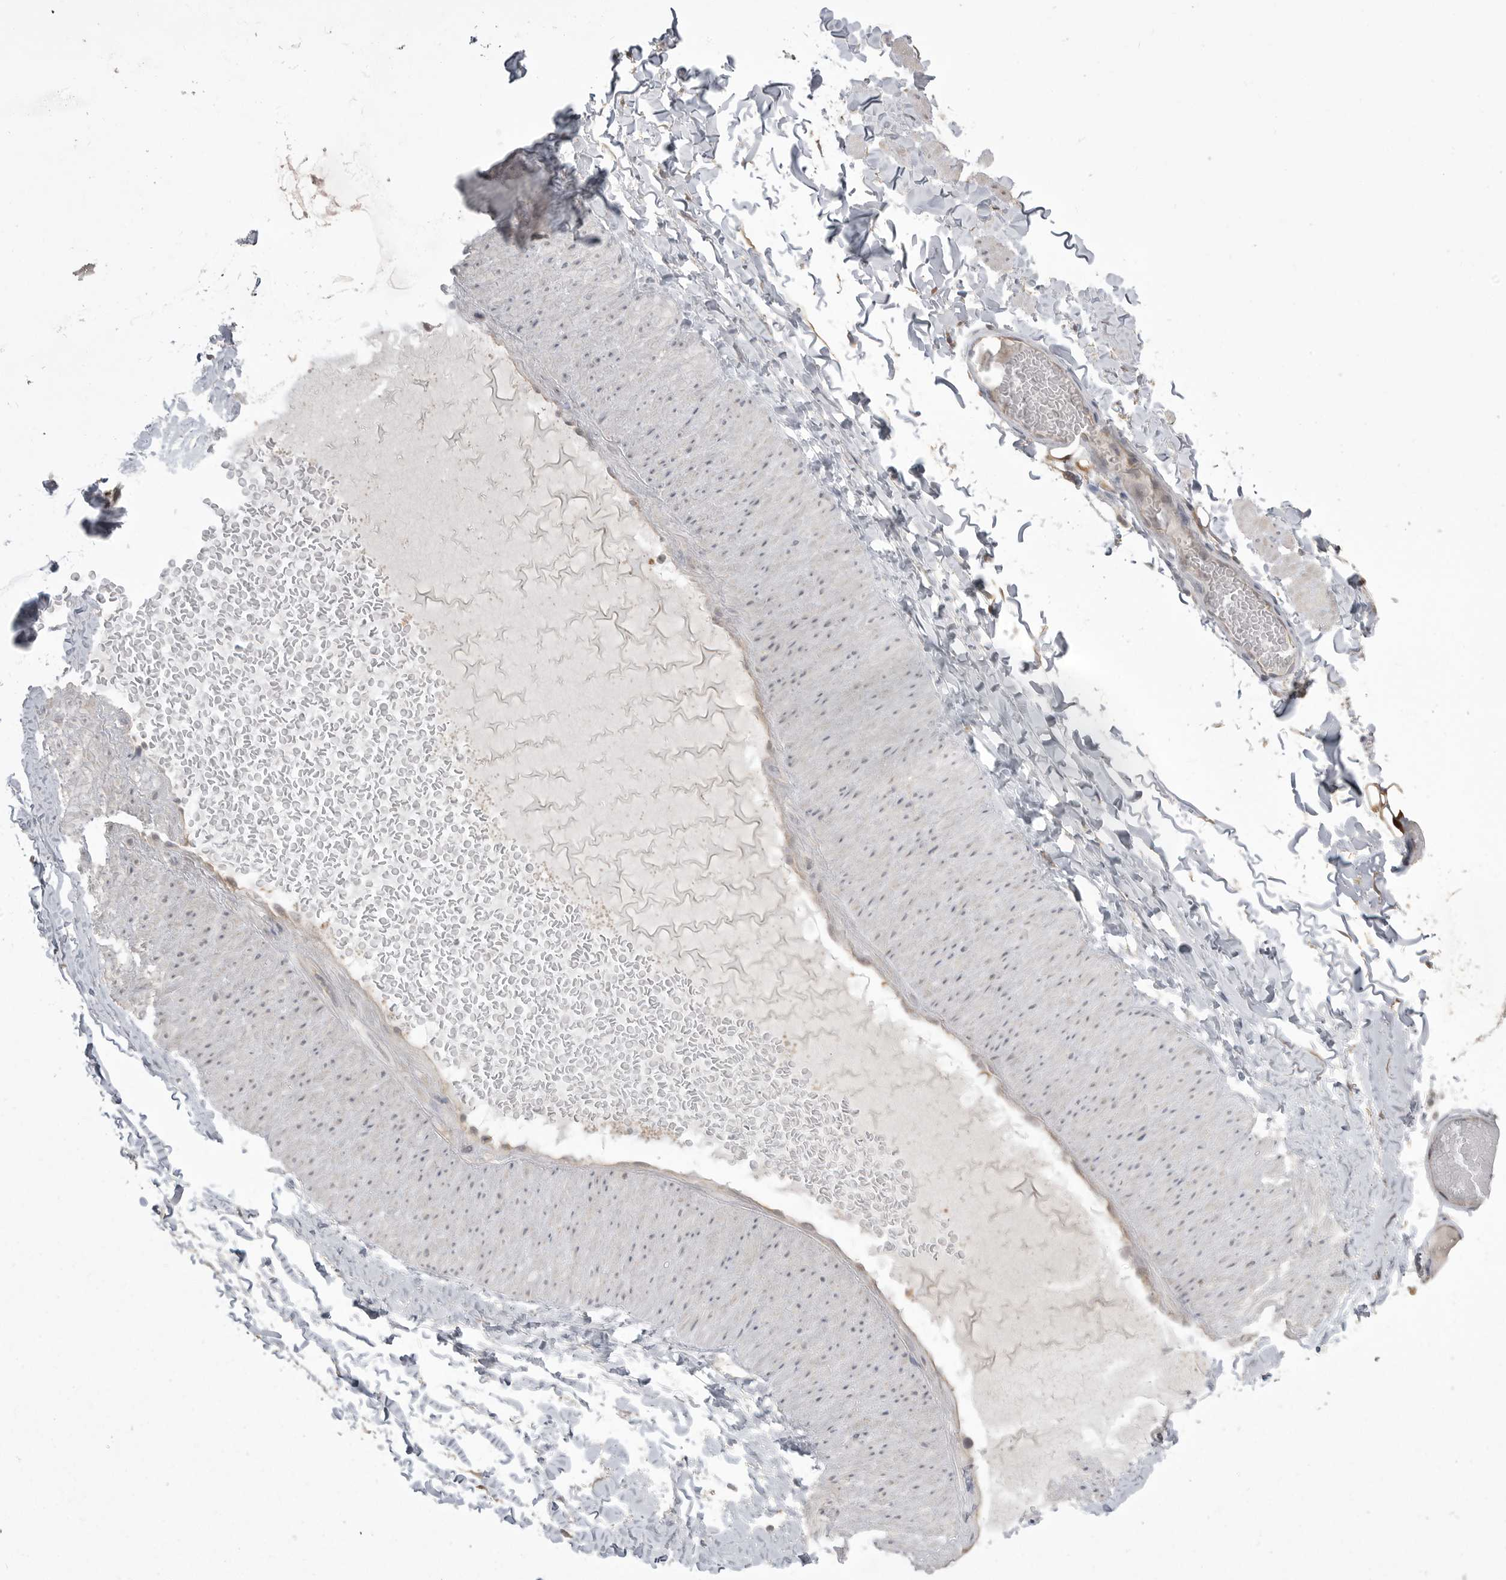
{"staining": {"intensity": "moderate", "quantity": "25%-75%", "location": "cytoplasmic/membranous"}, "tissue": "adipose tissue", "cell_type": "Adipocytes", "image_type": "normal", "snomed": [{"axis": "morphology", "description": "Normal tissue, NOS"}, {"axis": "topography", "description": "Adipose tissue"}, {"axis": "topography", "description": "Vascular tissue"}, {"axis": "topography", "description": "Peripheral nerve tissue"}], "caption": "Benign adipose tissue shows moderate cytoplasmic/membranous staining in about 25%-75% of adipocytes (DAB IHC with brightfield microscopy, high magnification)..", "gene": "KYAT3", "patient": {"sex": "male", "age": 25}}